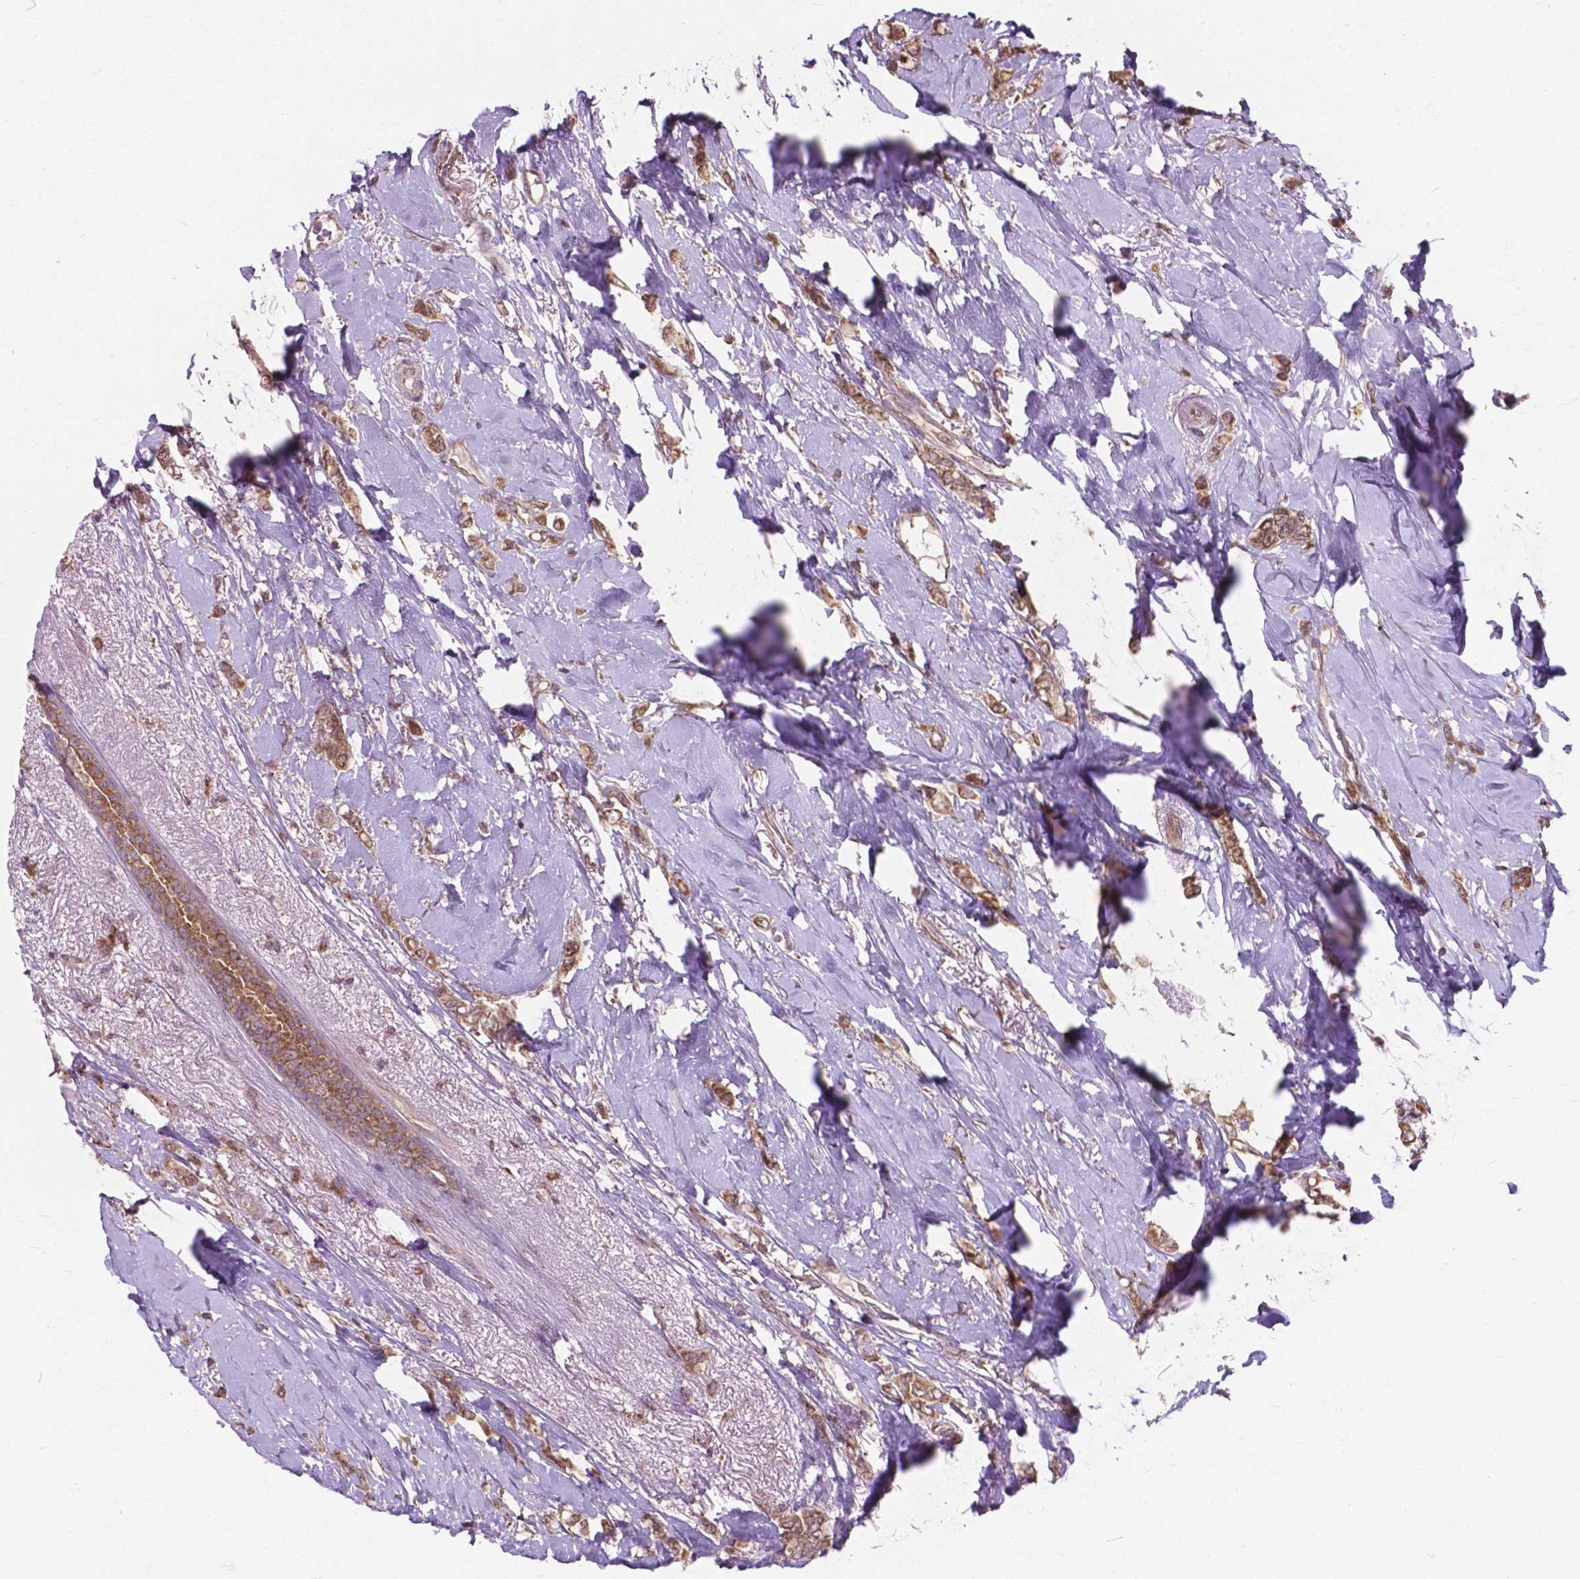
{"staining": {"intensity": "moderate", "quantity": ">75%", "location": "cytoplasmic/membranous"}, "tissue": "breast cancer", "cell_type": "Tumor cells", "image_type": "cancer", "snomed": [{"axis": "morphology", "description": "Lobular carcinoma"}, {"axis": "topography", "description": "Breast"}], "caption": "A brown stain shows moderate cytoplasmic/membranous expression of a protein in human breast cancer tumor cells. (DAB = brown stain, brightfield microscopy at high magnification).", "gene": "MRPL33", "patient": {"sex": "female", "age": 66}}